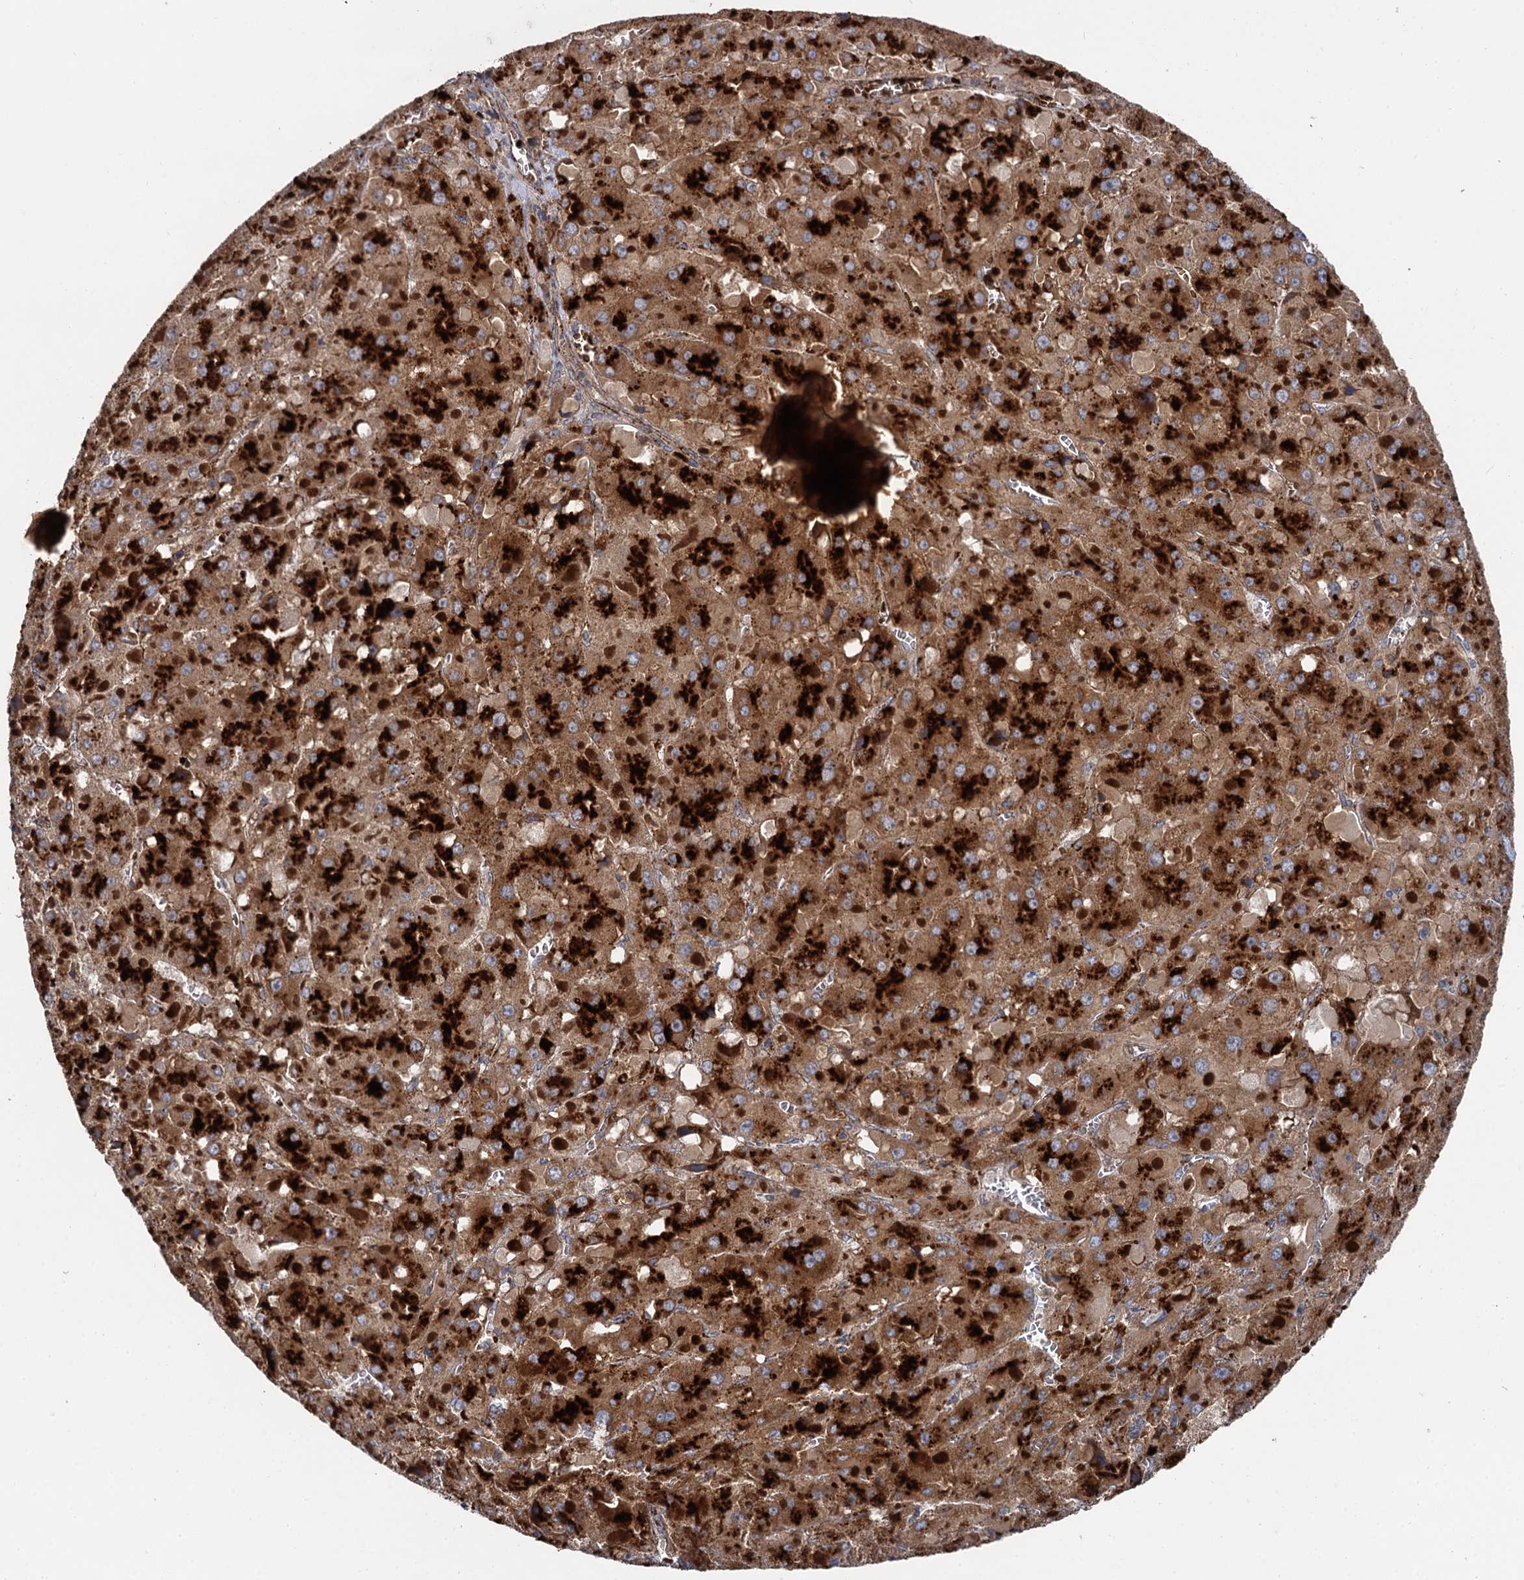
{"staining": {"intensity": "strong", "quantity": ">75%", "location": "cytoplasmic/membranous"}, "tissue": "liver cancer", "cell_type": "Tumor cells", "image_type": "cancer", "snomed": [{"axis": "morphology", "description": "Carcinoma, Hepatocellular, NOS"}, {"axis": "topography", "description": "Liver"}], "caption": "The micrograph demonstrates a brown stain indicating the presence of a protein in the cytoplasmic/membranous of tumor cells in liver hepatocellular carcinoma.", "gene": "GBA1", "patient": {"sex": "female", "age": 73}}